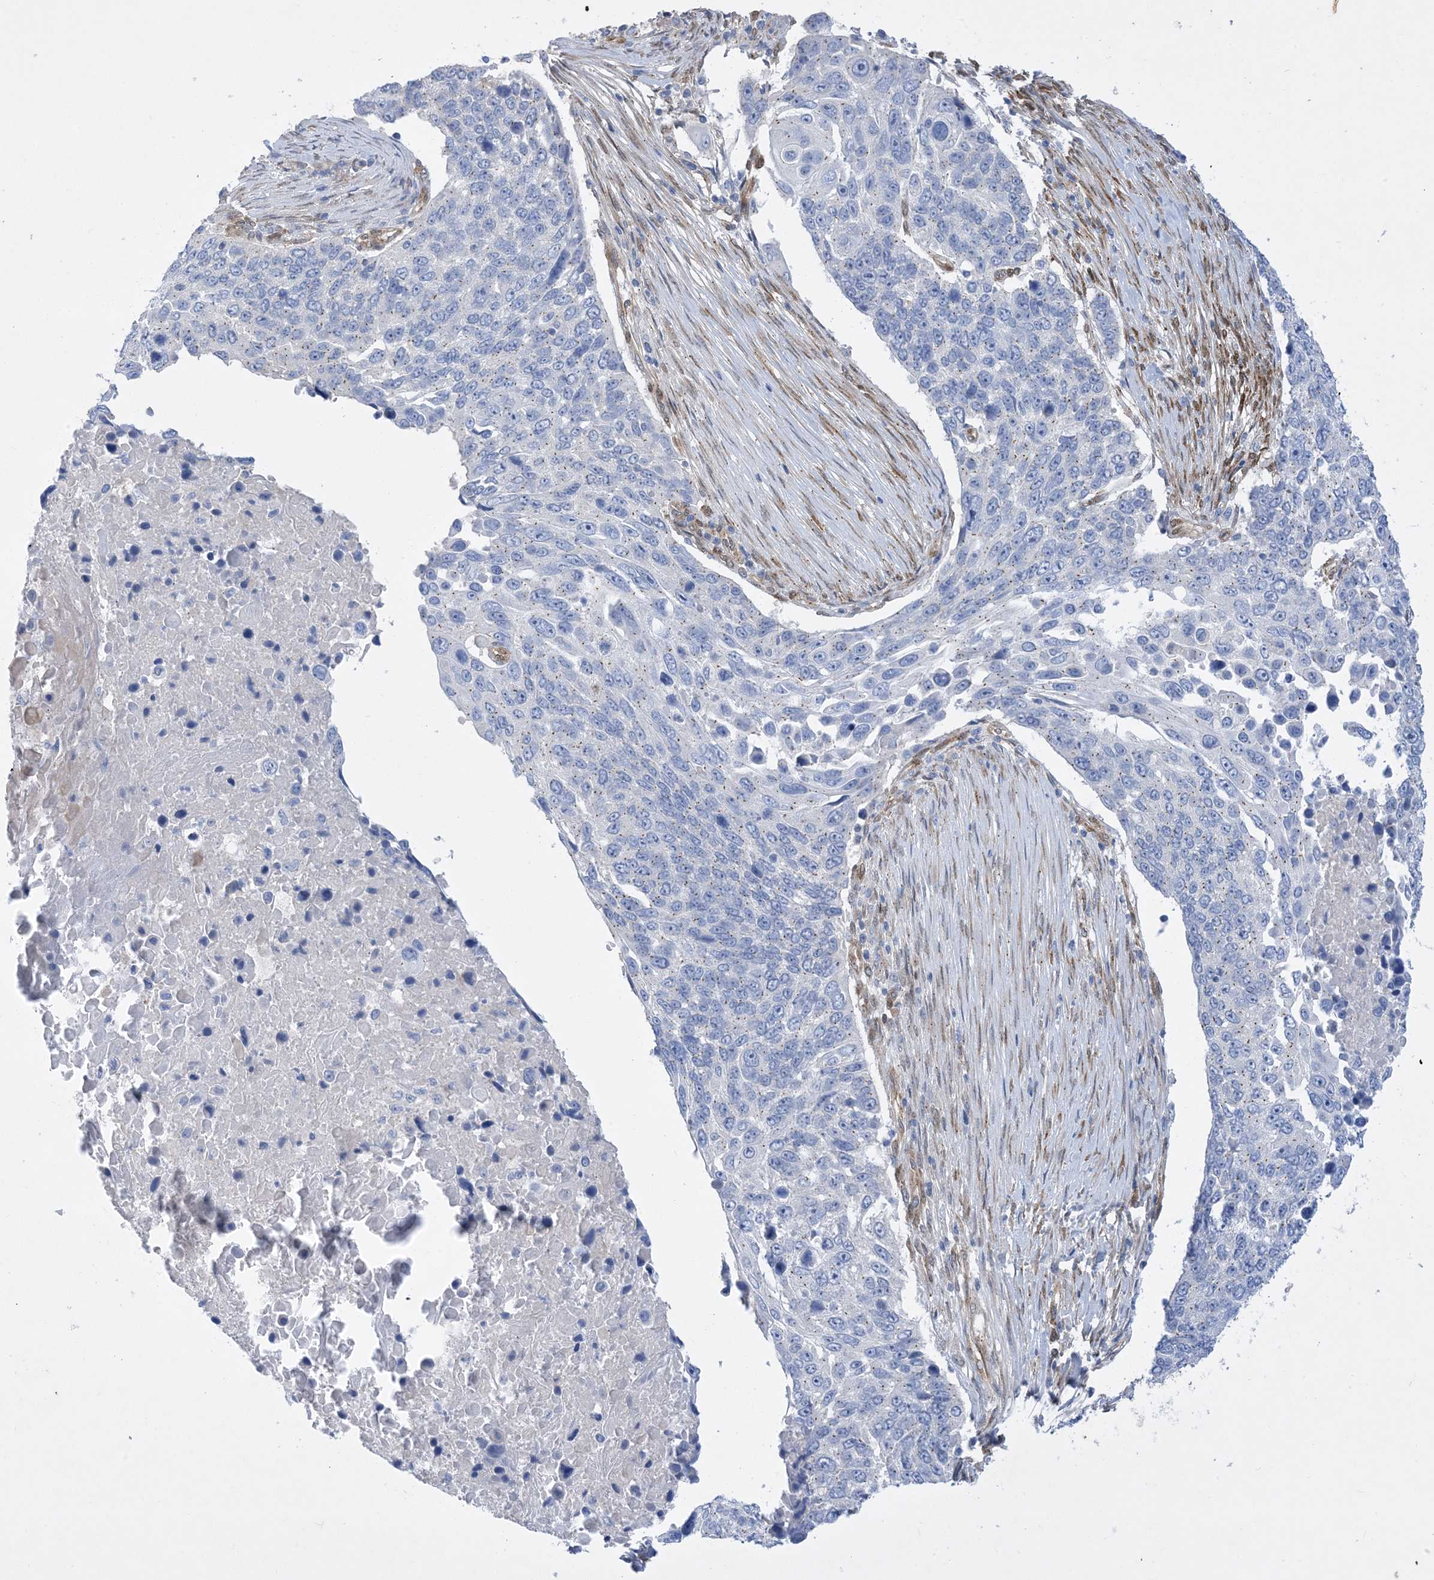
{"staining": {"intensity": "negative", "quantity": "none", "location": "none"}, "tissue": "lung cancer", "cell_type": "Tumor cells", "image_type": "cancer", "snomed": [{"axis": "morphology", "description": "Squamous cell carcinoma, NOS"}, {"axis": "topography", "description": "Lung"}], "caption": "This image is of lung cancer stained with immunohistochemistry to label a protein in brown with the nuclei are counter-stained blue. There is no staining in tumor cells.", "gene": "RBMS3", "patient": {"sex": "male", "age": 66}}